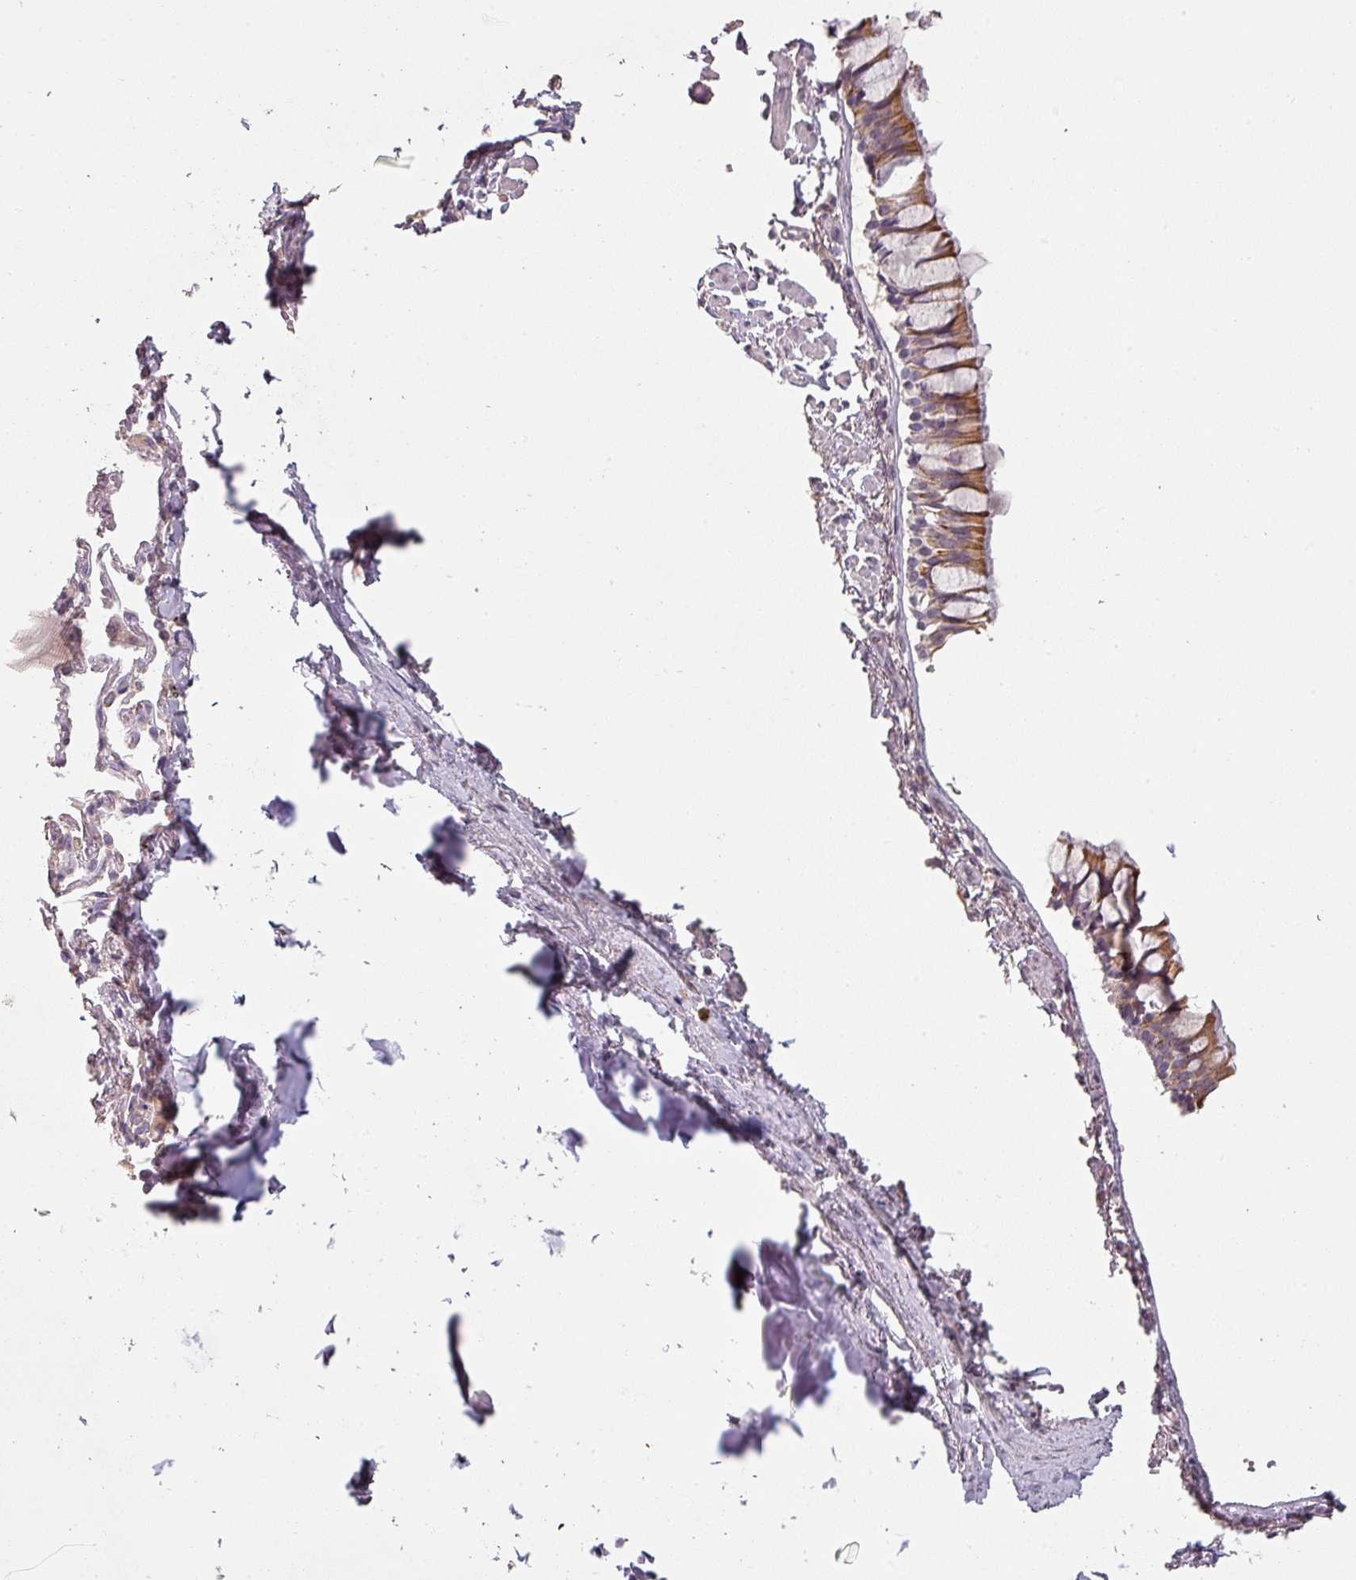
{"staining": {"intensity": "moderate", "quantity": ">75%", "location": "cytoplasmic/membranous"}, "tissue": "bronchus", "cell_type": "Respiratory epithelial cells", "image_type": "normal", "snomed": [{"axis": "morphology", "description": "Normal tissue, NOS"}, {"axis": "topography", "description": "Bronchus"}], "caption": "Approximately >75% of respiratory epithelial cells in normal human bronchus display moderate cytoplasmic/membranous protein staining as visualized by brown immunohistochemical staining.", "gene": "LYPLA1", "patient": {"sex": "male", "age": 70}}